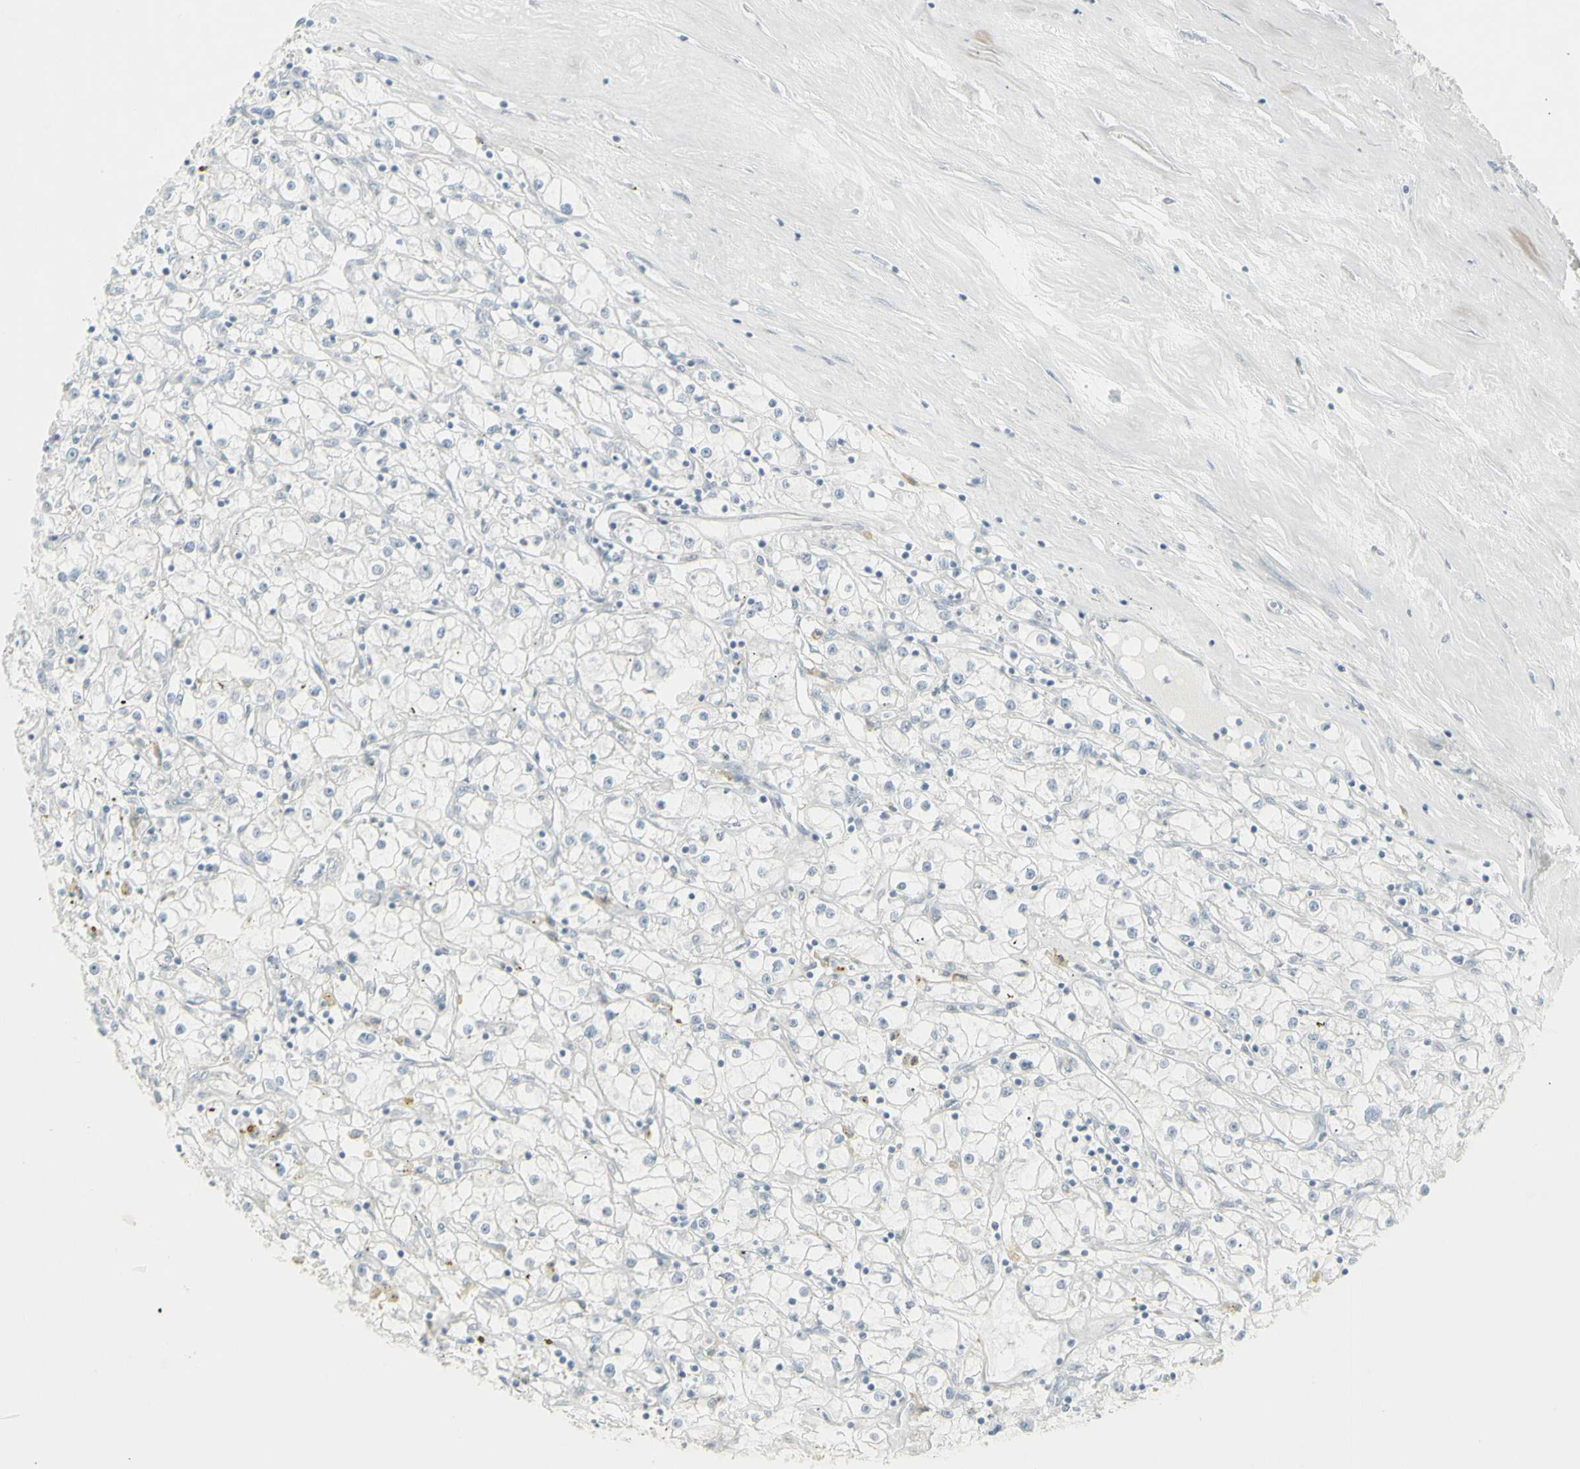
{"staining": {"intensity": "negative", "quantity": "none", "location": "none"}, "tissue": "renal cancer", "cell_type": "Tumor cells", "image_type": "cancer", "snomed": [{"axis": "morphology", "description": "Adenocarcinoma, NOS"}, {"axis": "topography", "description": "Kidney"}], "caption": "IHC photomicrograph of neoplastic tissue: renal adenocarcinoma stained with DAB (3,3'-diaminobenzidine) shows no significant protein staining in tumor cells.", "gene": "YBX2", "patient": {"sex": "male", "age": 56}}